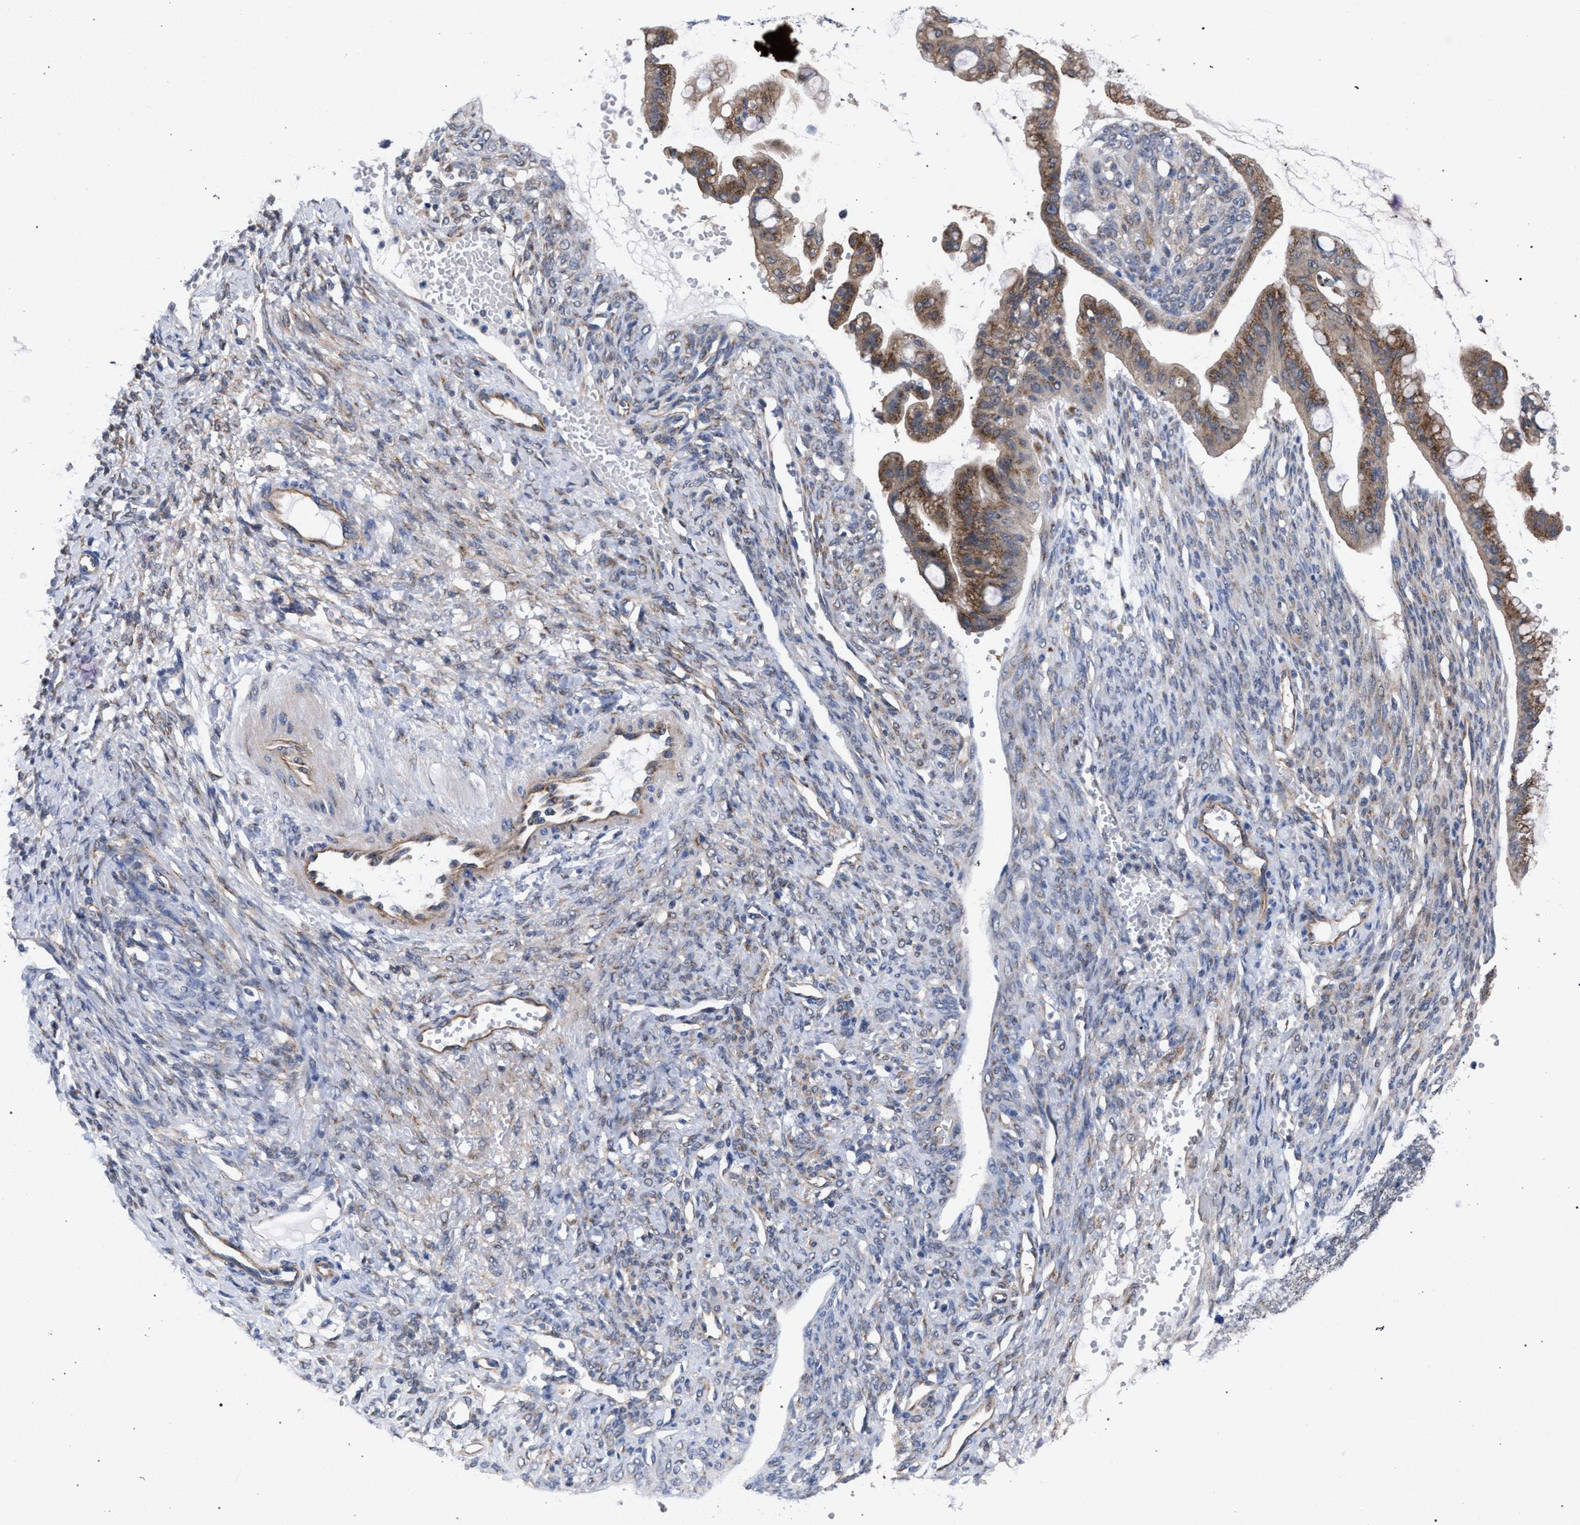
{"staining": {"intensity": "moderate", "quantity": ">75%", "location": "cytoplasmic/membranous"}, "tissue": "ovarian cancer", "cell_type": "Tumor cells", "image_type": "cancer", "snomed": [{"axis": "morphology", "description": "Cystadenocarcinoma, mucinous, NOS"}, {"axis": "topography", "description": "Ovary"}], "caption": "Ovarian cancer tissue displays moderate cytoplasmic/membranous expression in approximately >75% of tumor cells The protein is stained brown, and the nuclei are stained in blue (DAB IHC with brightfield microscopy, high magnification).", "gene": "GOLGA2", "patient": {"sex": "female", "age": 73}}